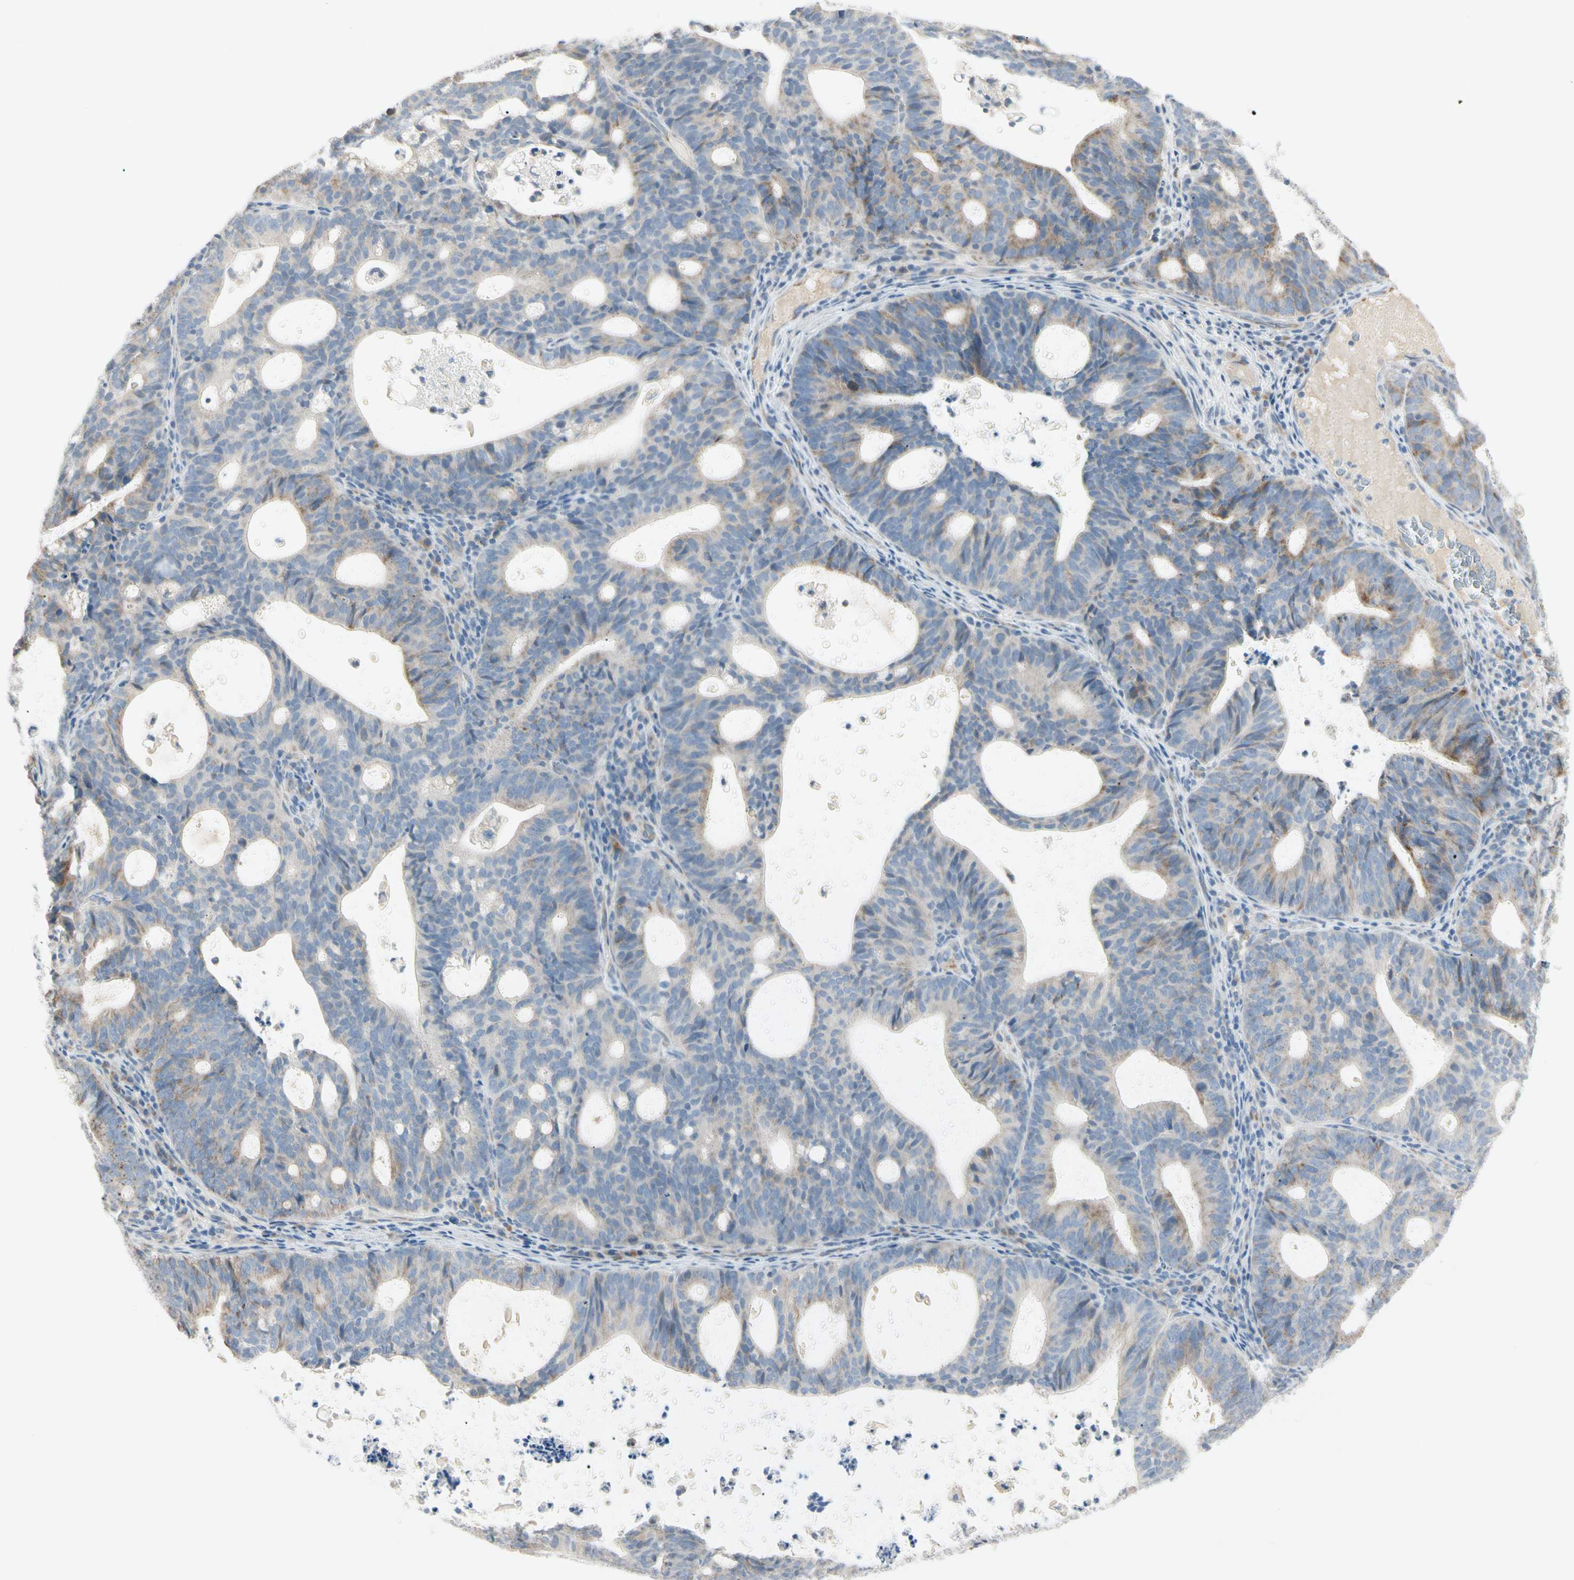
{"staining": {"intensity": "moderate", "quantity": "<25%", "location": "cytoplasmic/membranous"}, "tissue": "endometrial cancer", "cell_type": "Tumor cells", "image_type": "cancer", "snomed": [{"axis": "morphology", "description": "Adenocarcinoma, NOS"}, {"axis": "topography", "description": "Uterus"}], "caption": "This histopathology image exhibits IHC staining of adenocarcinoma (endometrial), with low moderate cytoplasmic/membranous positivity in approximately <25% of tumor cells.", "gene": "ALDH18A1", "patient": {"sex": "female", "age": 83}}